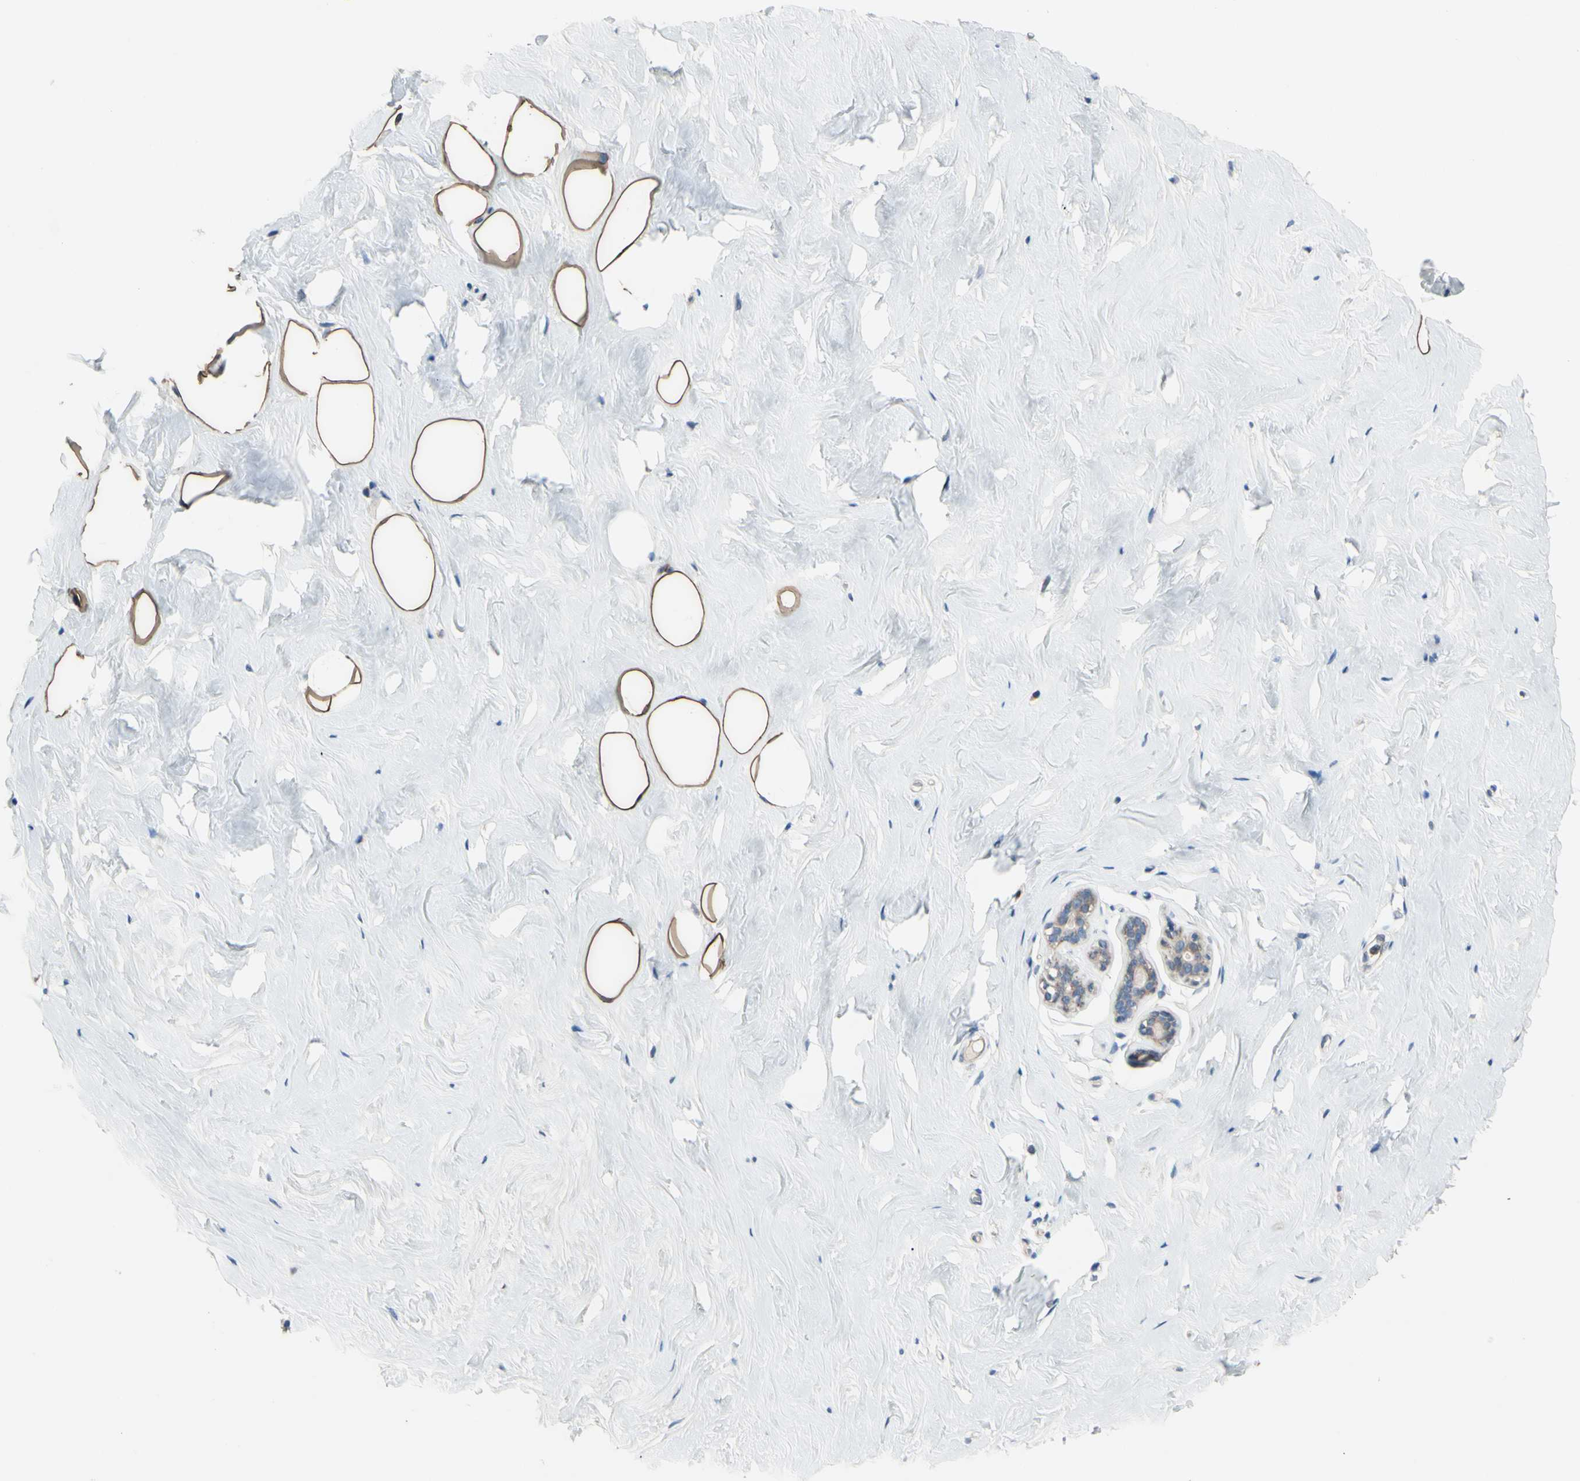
{"staining": {"intensity": "moderate", "quantity": ">75%", "location": "cytoplasmic/membranous"}, "tissue": "breast", "cell_type": "Adipocytes", "image_type": "normal", "snomed": [{"axis": "morphology", "description": "Normal tissue, NOS"}, {"axis": "topography", "description": "Breast"}], "caption": "Protein staining reveals moderate cytoplasmic/membranous staining in approximately >75% of adipocytes in normal breast. Immunohistochemistry (ihc) stains the protein in brown and the nuclei are stained blue.", "gene": "GRAMD2B", "patient": {"sex": "female", "age": 75}}